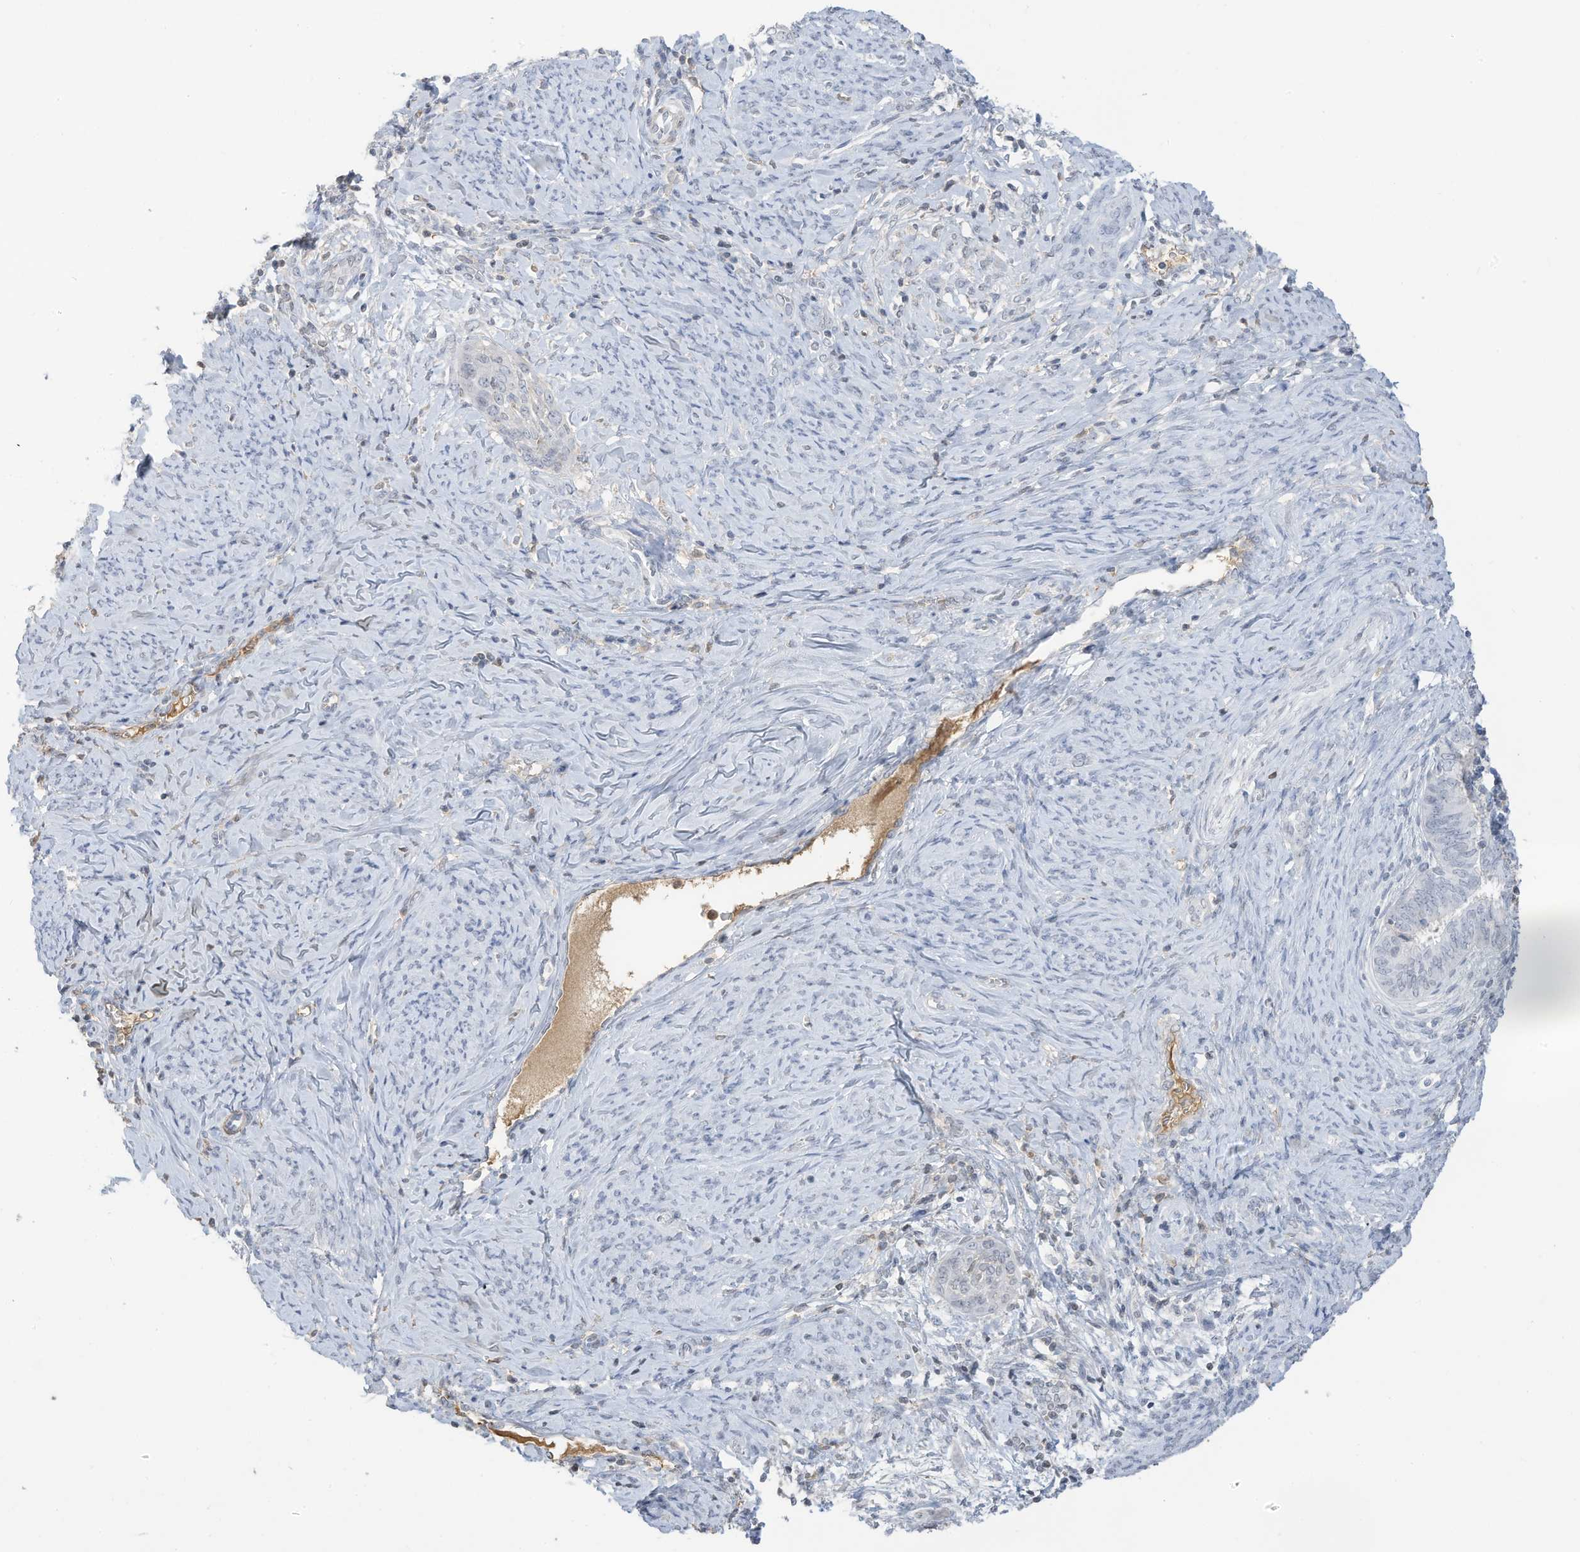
{"staining": {"intensity": "negative", "quantity": "none", "location": "none"}, "tissue": "cervical cancer", "cell_type": "Tumor cells", "image_type": "cancer", "snomed": [{"axis": "morphology", "description": "Squamous cell carcinoma, NOS"}, {"axis": "topography", "description": "Cervix"}], "caption": "This is an immunohistochemistry micrograph of human cervical squamous cell carcinoma. There is no positivity in tumor cells.", "gene": "HSD17B13", "patient": {"sex": "female", "age": 33}}